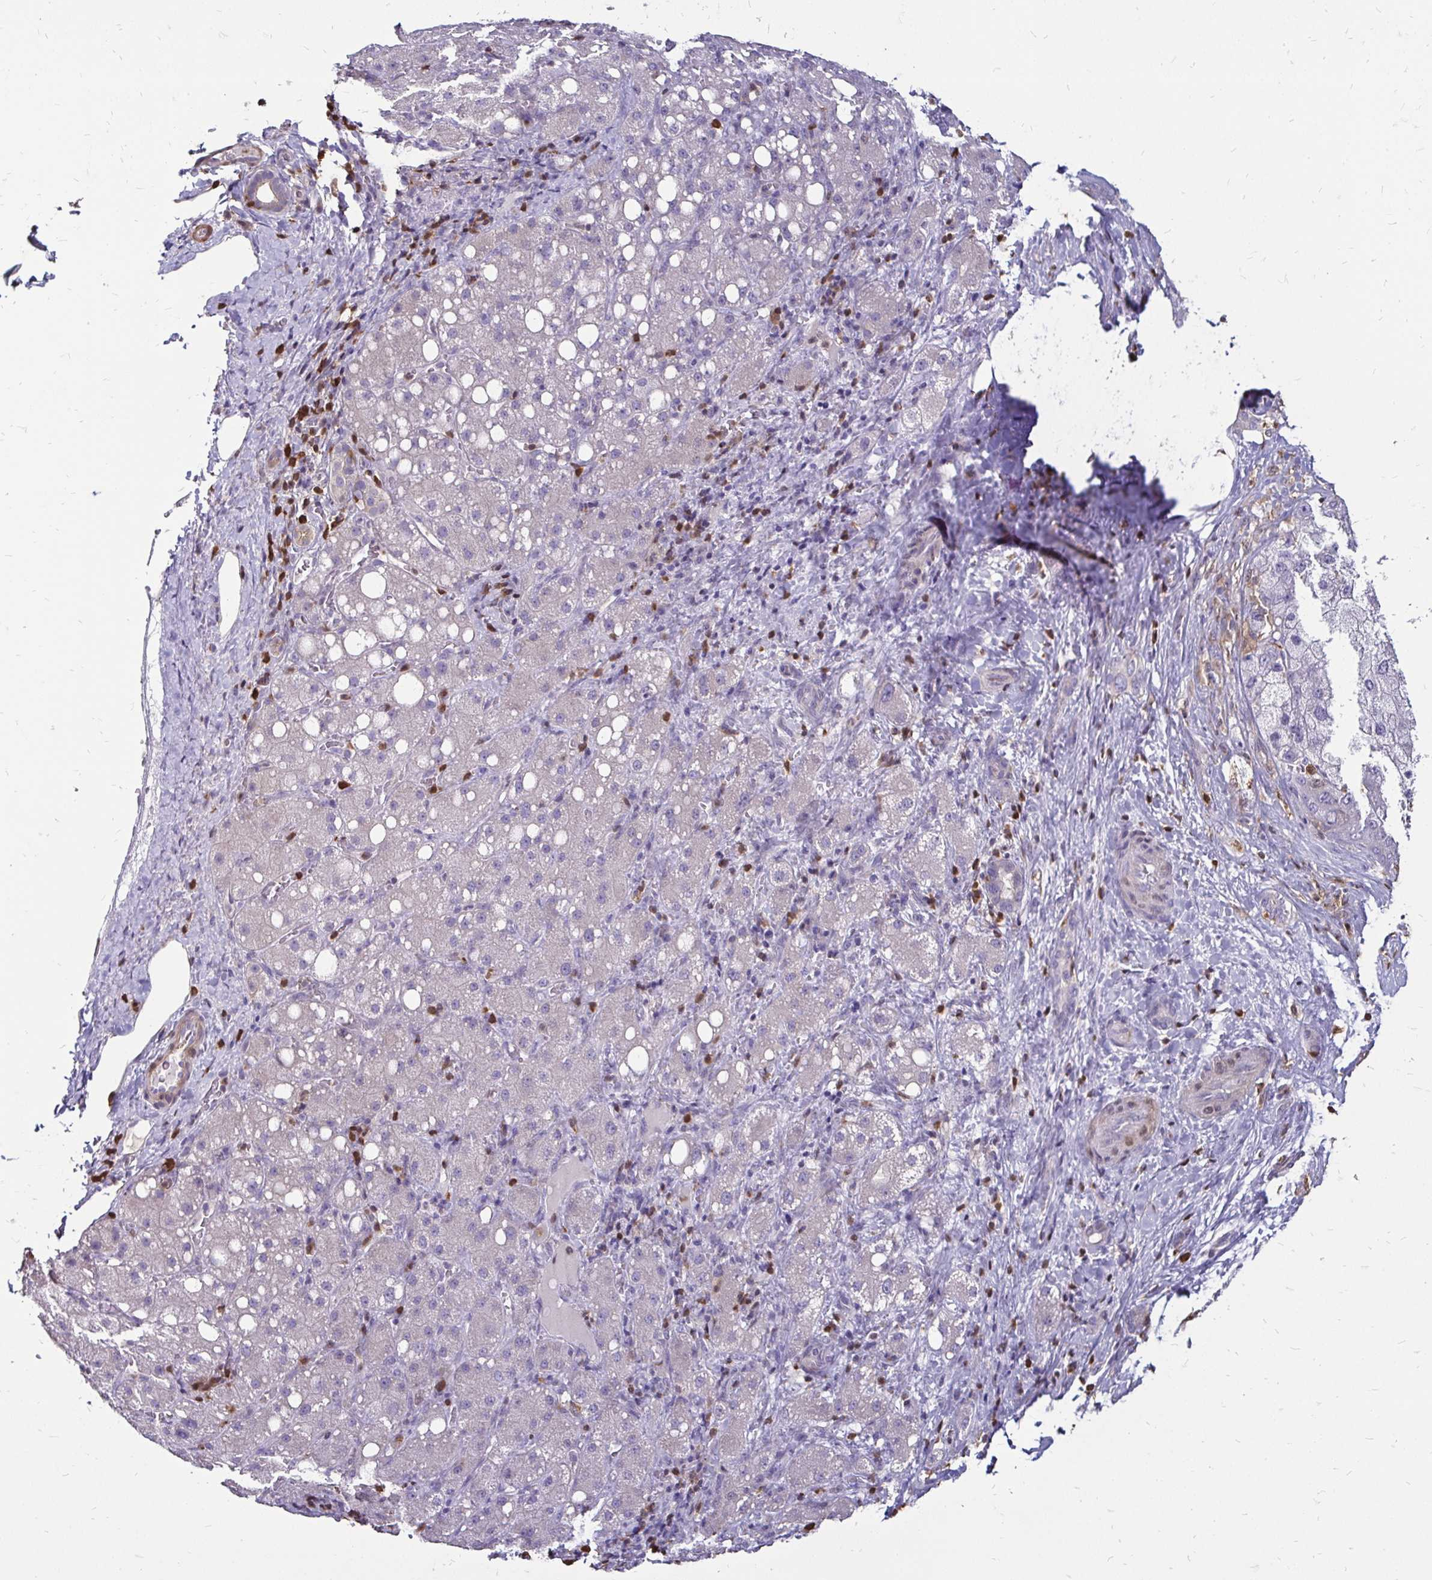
{"staining": {"intensity": "negative", "quantity": "none", "location": "none"}, "tissue": "liver cancer", "cell_type": "Tumor cells", "image_type": "cancer", "snomed": [{"axis": "morphology", "description": "Carcinoma, Hepatocellular, NOS"}, {"axis": "topography", "description": "Liver"}], "caption": "Tumor cells are negative for protein expression in human liver cancer.", "gene": "ZFP1", "patient": {"sex": "male", "age": 67}}